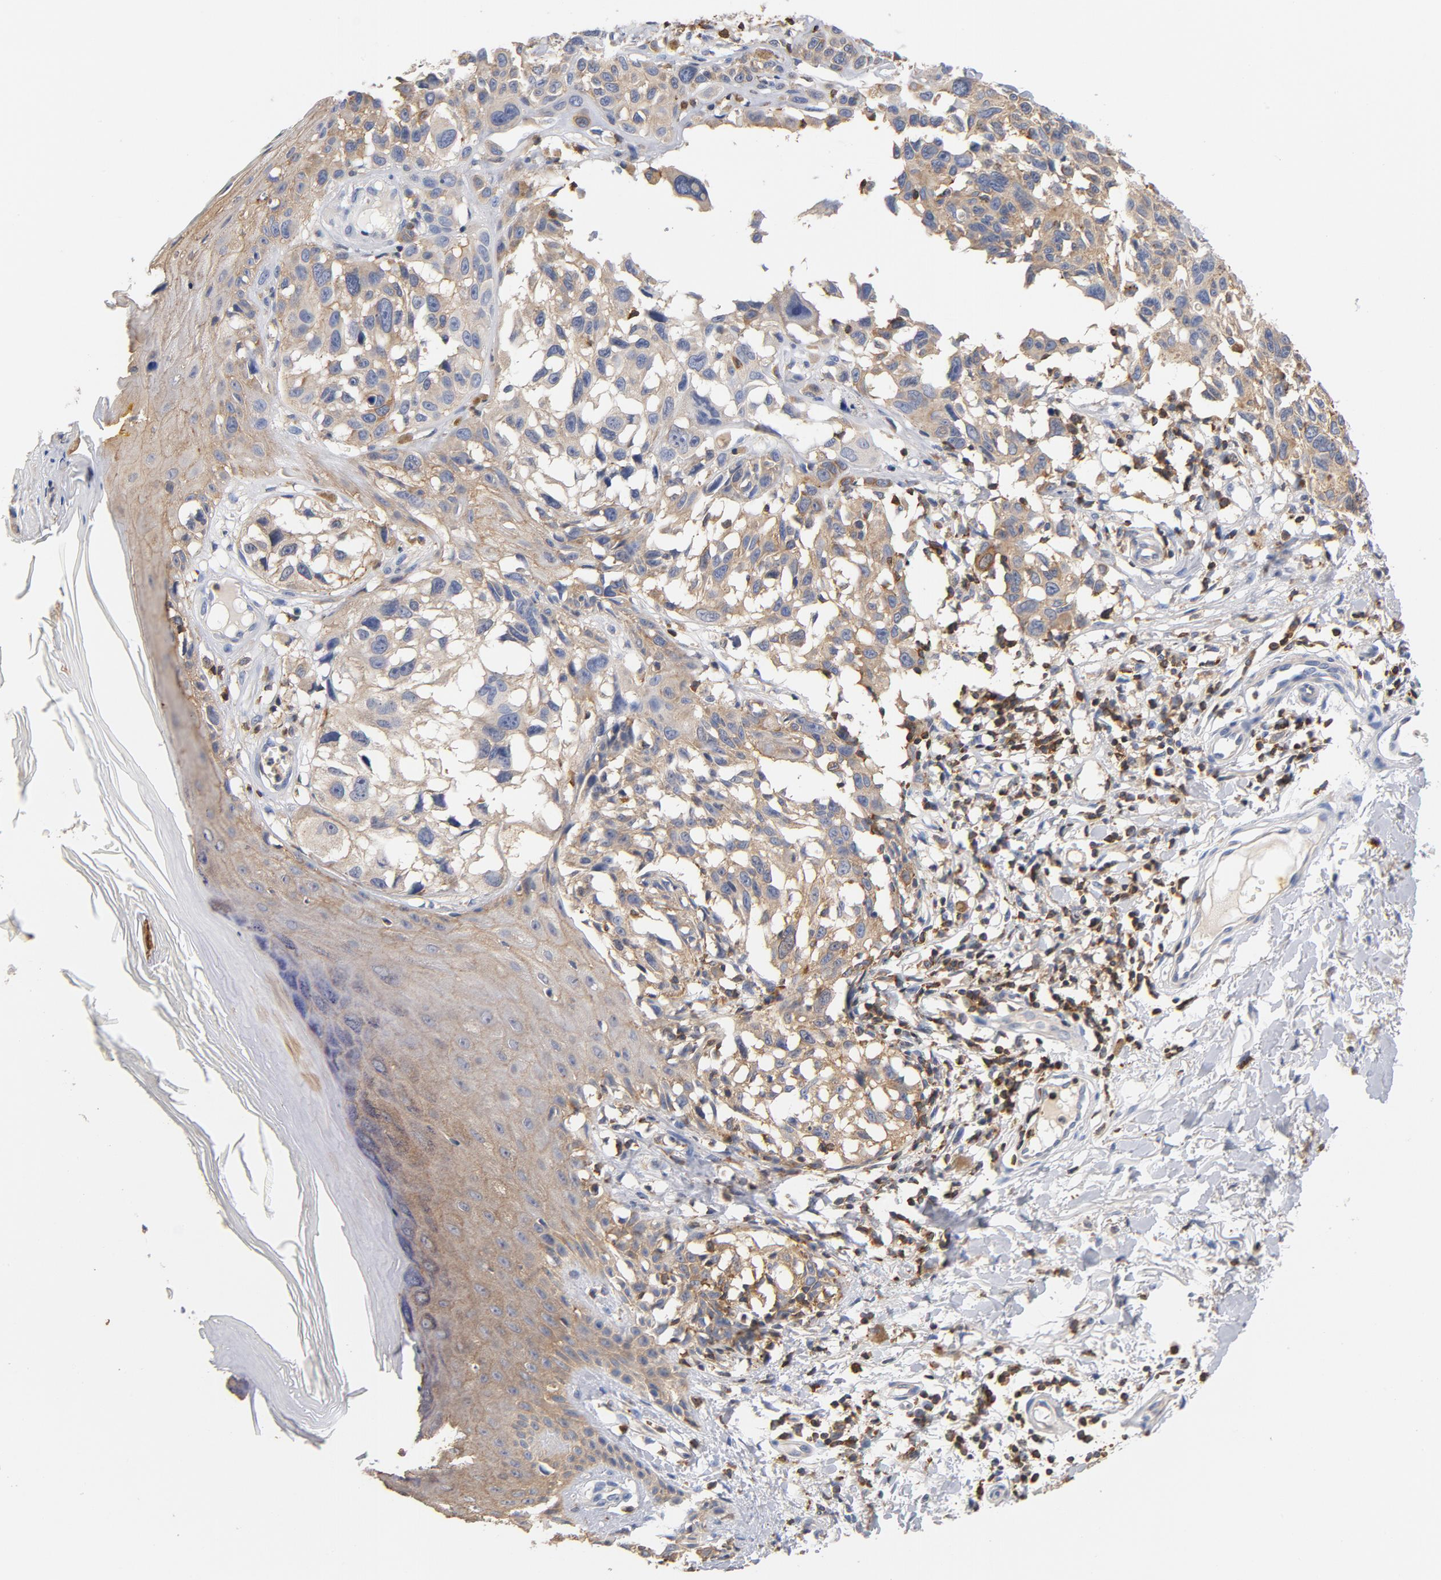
{"staining": {"intensity": "weak", "quantity": ">75%", "location": "cytoplasmic/membranous"}, "tissue": "melanoma", "cell_type": "Tumor cells", "image_type": "cancer", "snomed": [{"axis": "morphology", "description": "Malignant melanoma, NOS"}, {"axis": "topography", "description": "Skin"}], "caption": "Malignant melanoma stained with a brown dye displays weak cytoplasmic/membranous positive positivity in approximately >75% of tumor cells.", "gene": "EZR", "patient": {"sex": "female", "age": 77}}